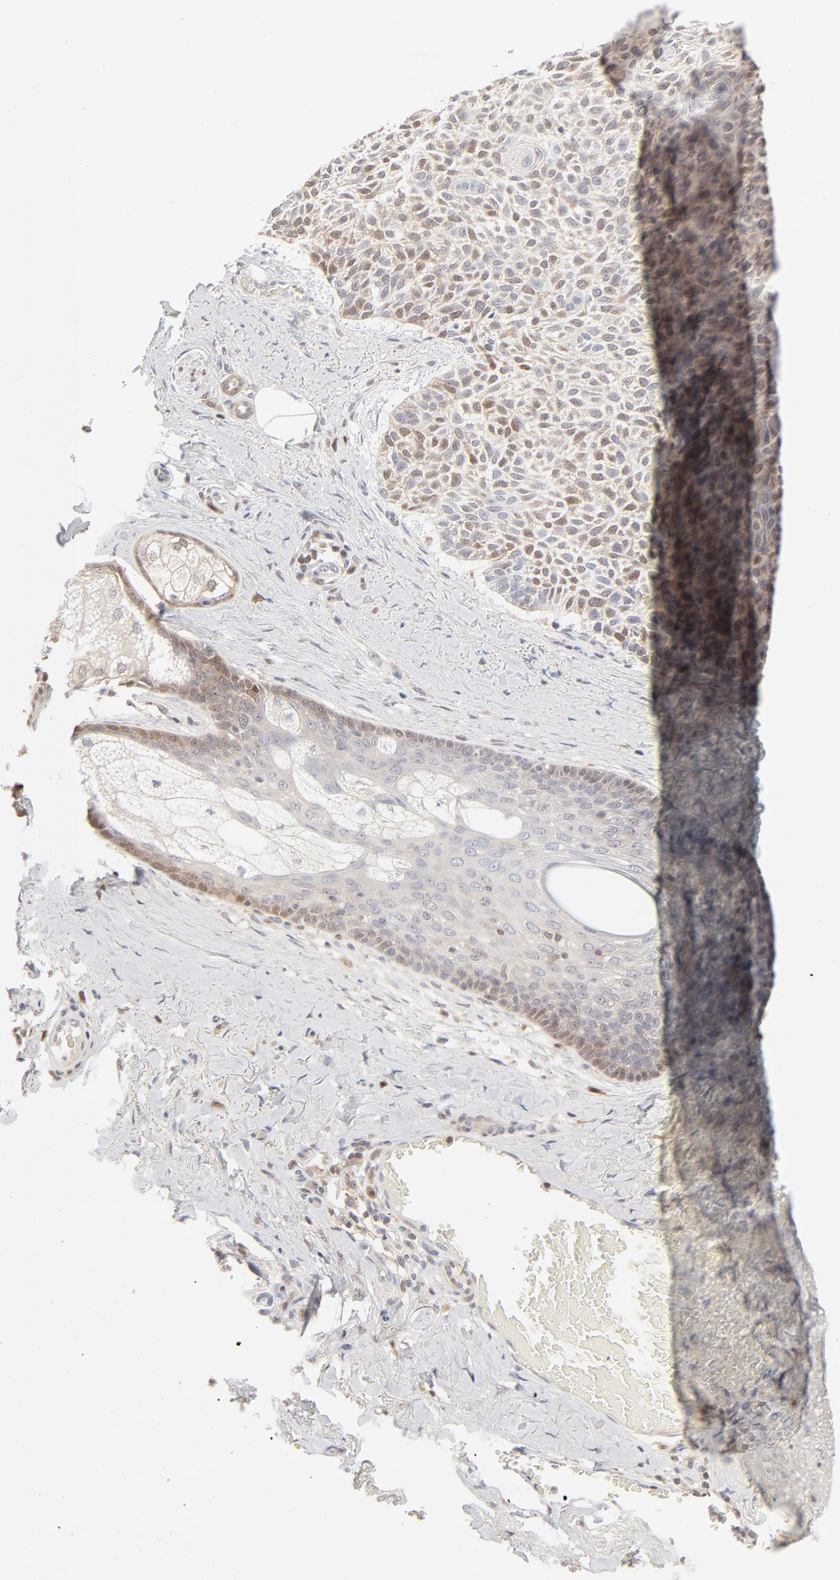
{"staining": {"intensity": "weak", "quantity": "<25%", "location": "nuclear"}, "tissue": "skin cancer", "cell_type": "Tumor cells", "image_type": "cancer", "snomed": [{"axis": "morphology", "description": "Normal tissue, NOS"}, {"axis": "morphology", "description": "Basal cell carcinoma"}, {"axis": "topography", "description": "Skin"}], "caption": "Tumor cells are negative for brown protein staining in basal cell carcinoma (skin).", "gene": "CDK6", "patient": {"sex": "female", "age": 70}}